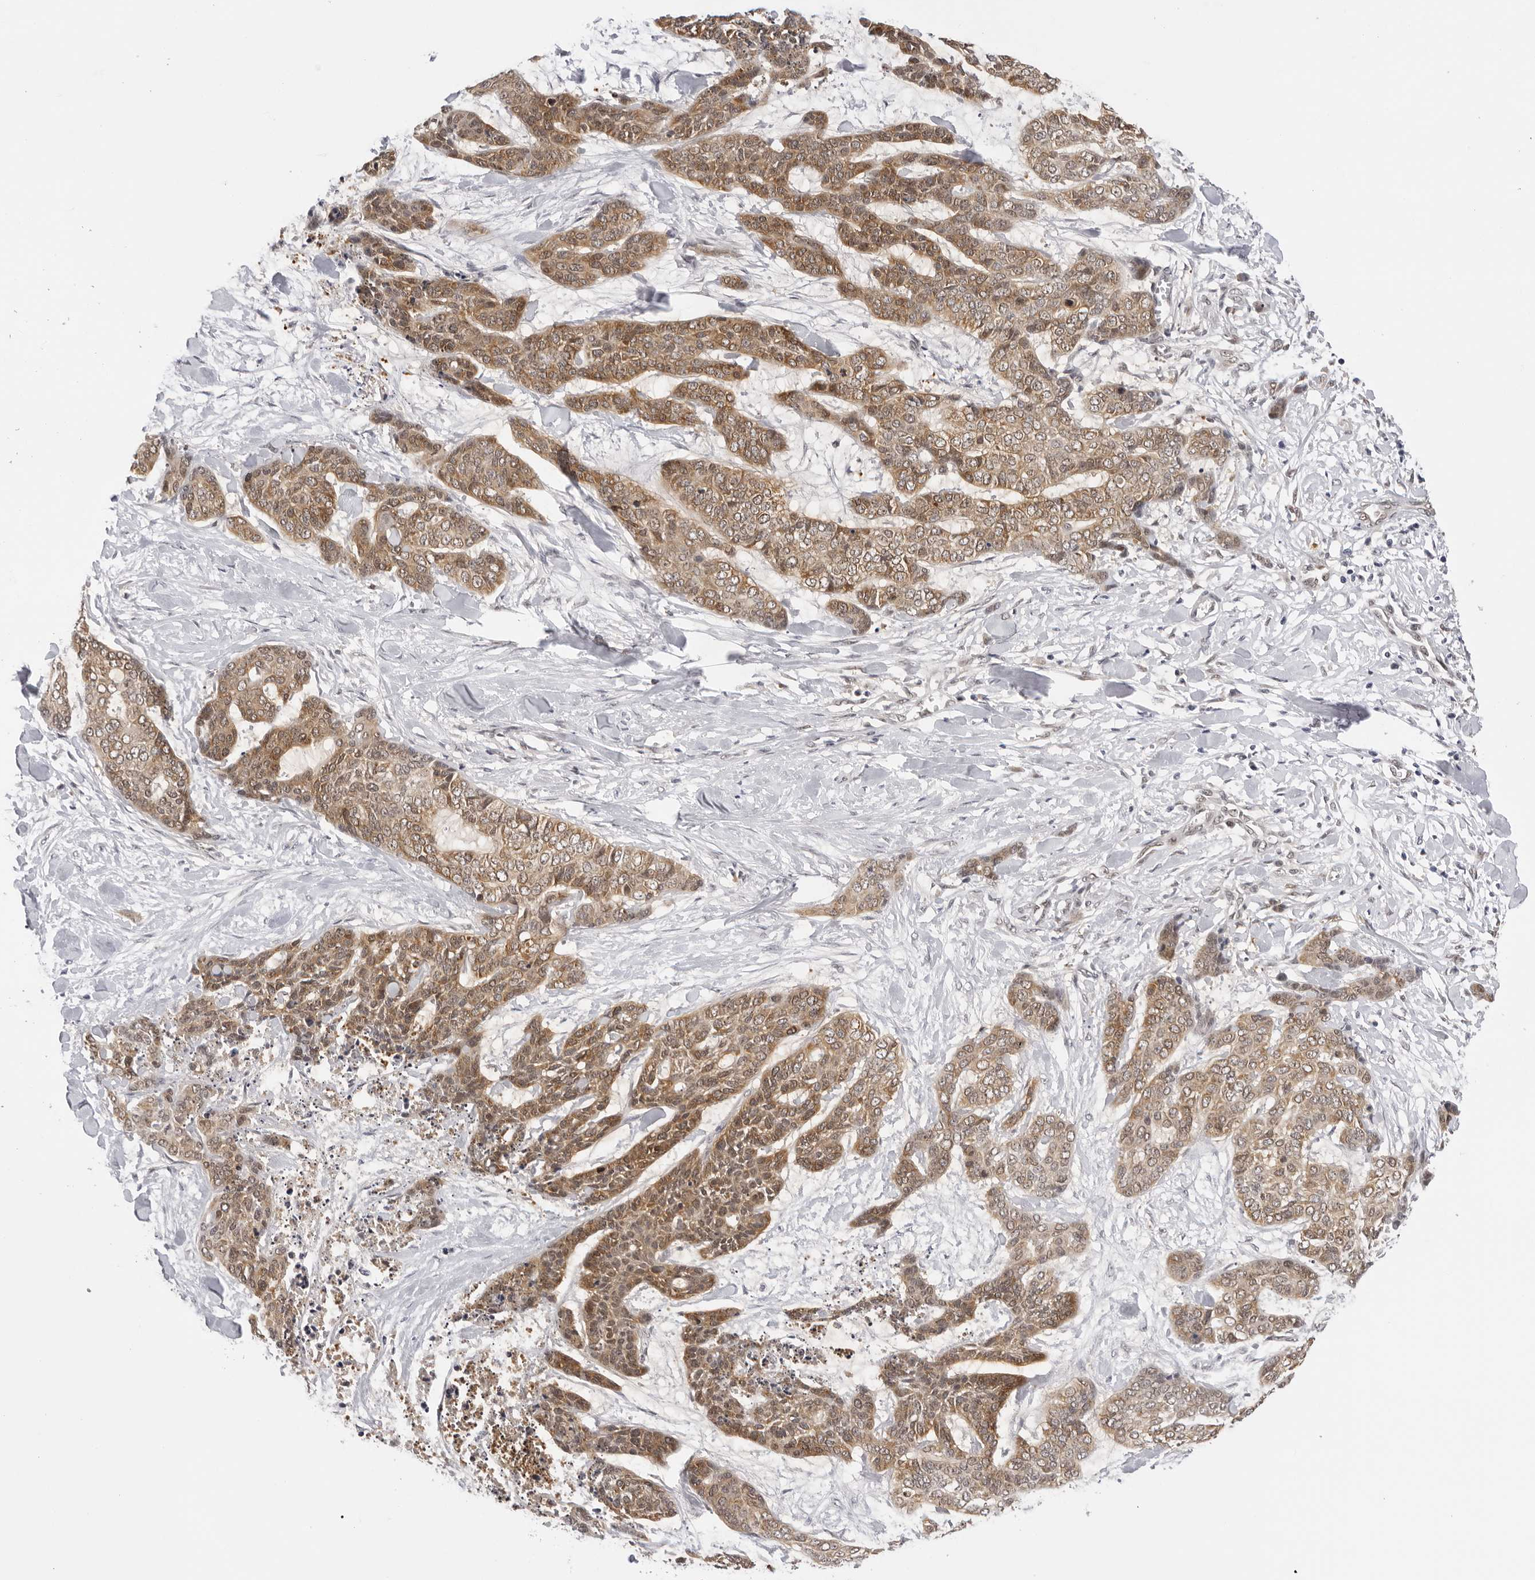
{"staining": {"intensity": "moderate", "quantity": ">75%", "location": "cytoplasmic/membranous"}, "tissue": "skin cancer", "cell_type": "Tumor cells", "image_type": "cancer", "snomed": [{"axis": "morphology", "description": "Basal cell carcinoma"}, {"axis": "topography", "description": "Skin"}], "caption": "A medium amount of moderate cytoplasmic/membranous positivity is seen in about >75% of tumor cells in skin cancer tissue.", "gene": "WDR77", "patient": {"sex": "female", "age": 64}}